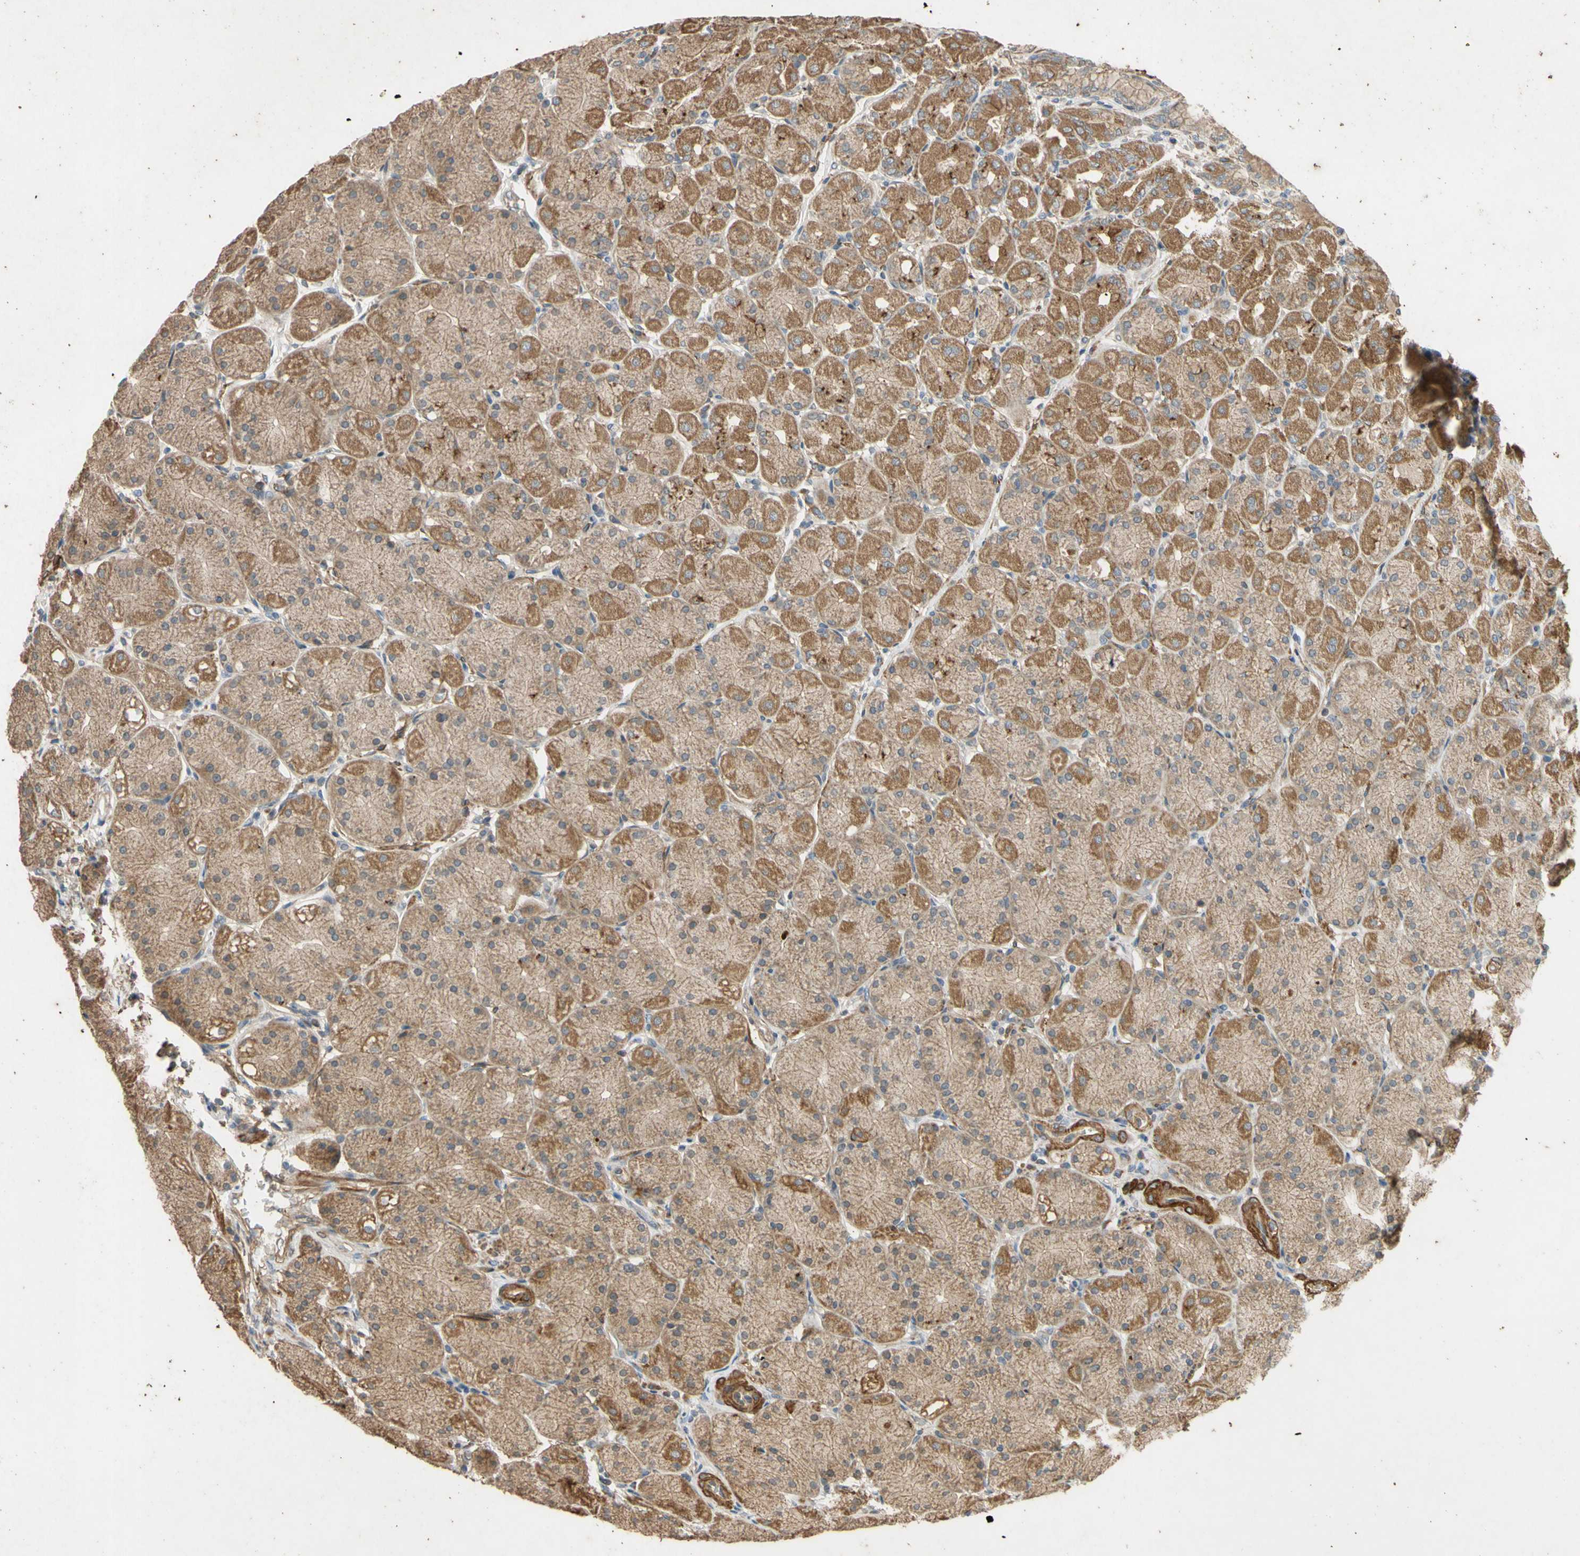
{"staining": {"intensity": "moderate", "quantity": ">75%", "location": "cytoplasmic/membranous"}, "tissue": "stomach", "cell_type": "Glandular cells", "image_type": "normal", "snomed": [{"axis": "morphology", "description": "Normal tissue, NOS"}, {"axis": "topography", "description": "Stomach, upper"}], "caption": "Glandular cells show medium levels of moderate cytoplasmic/membranous staining in about >75% of cells in normal stomach. The staining was performed using DAB, with brown indicating positive protein expression. Nuclei are stained blue with hematoxylin.", "gene": "PARD6A", "patient": {"sex": "female", "age": 56}}